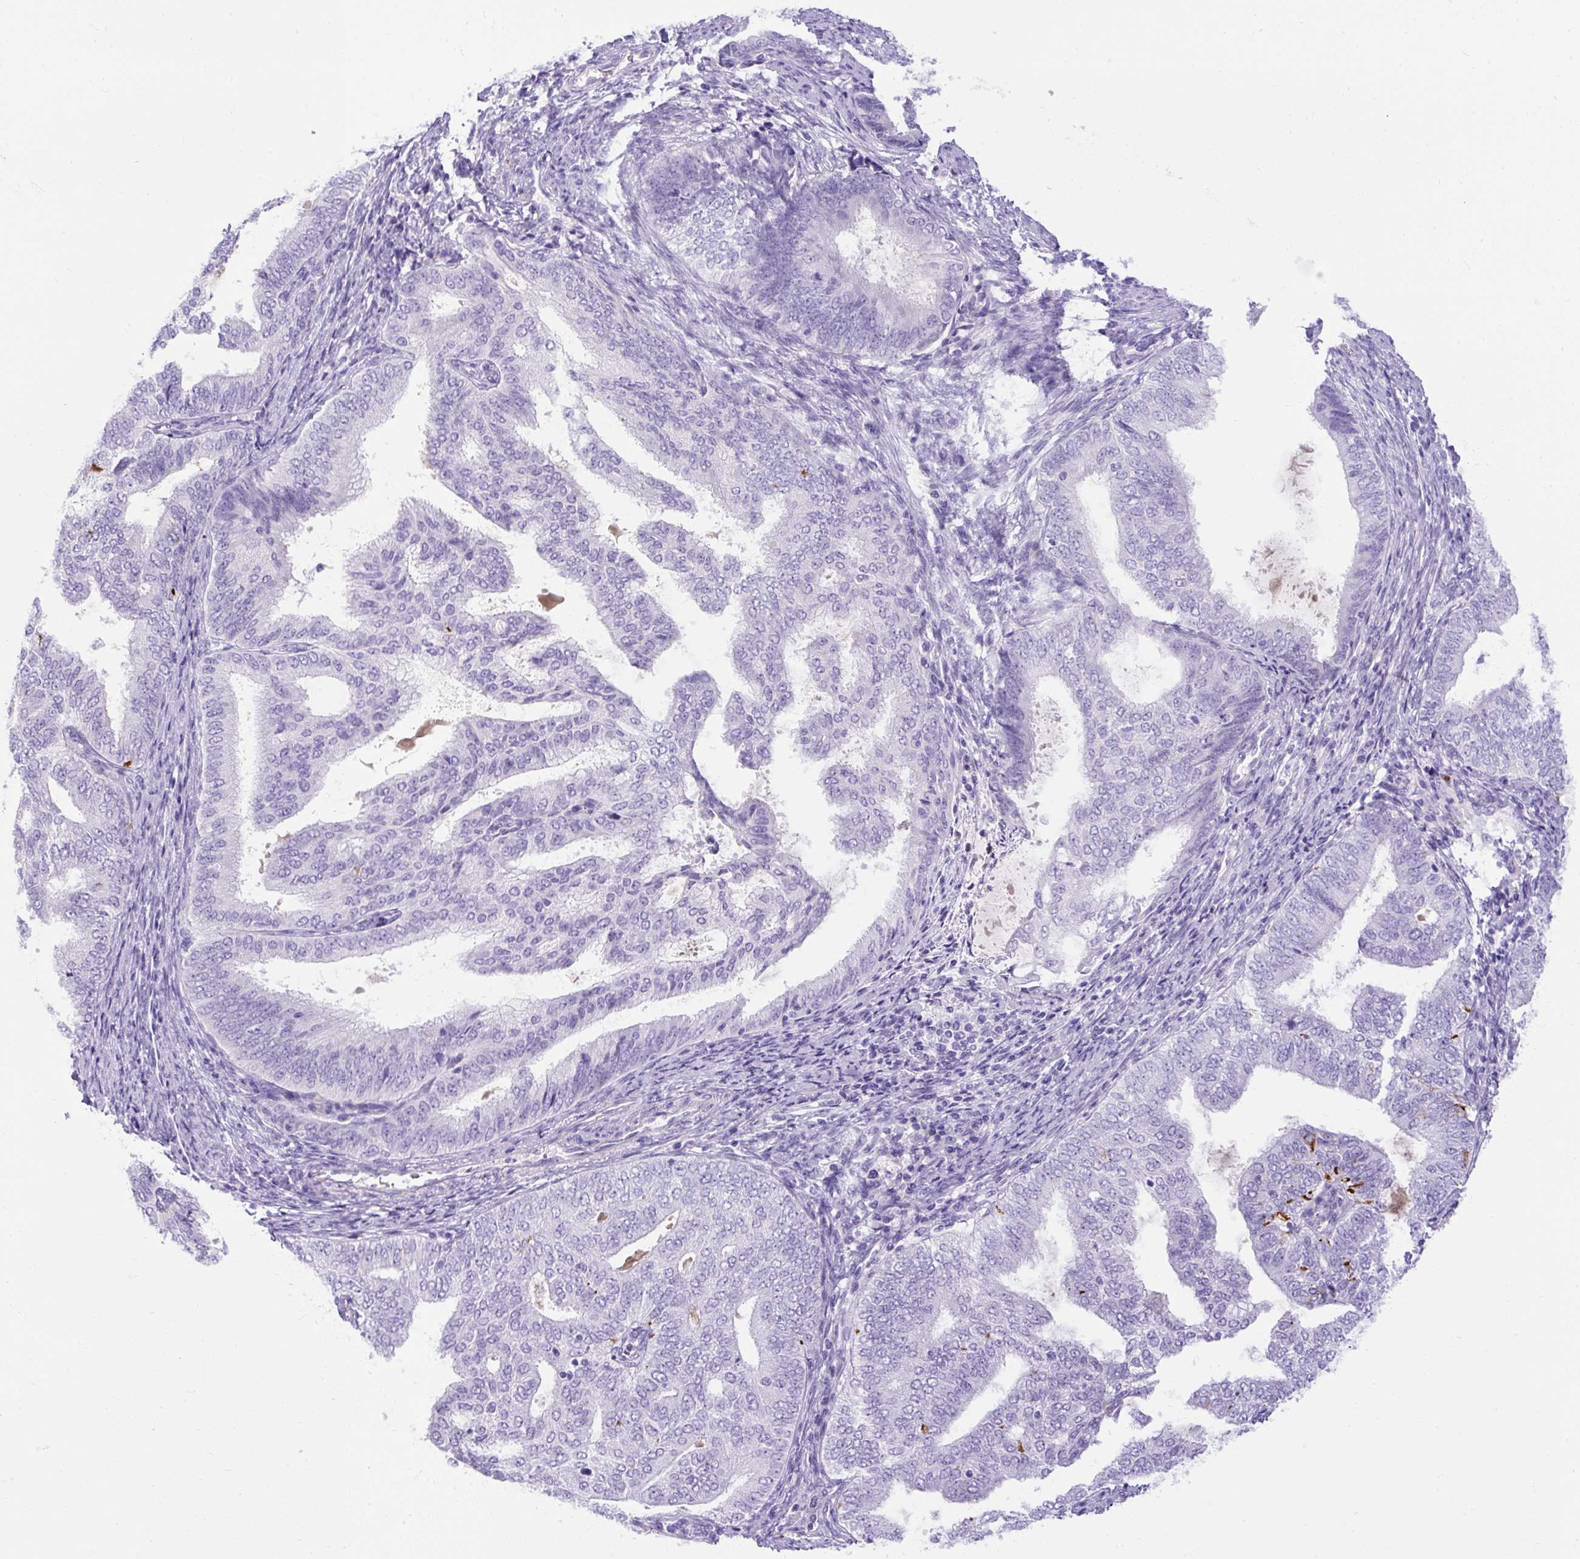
{"staining": {"intensity": "negative", "quantity": "none", "location": "none"}, "tissue": "endometrial cancer", "cell_type": "Tumor cells", "image_type": "cancer", "snomed": [{"axis": "morphology", "description": "Adenocarcinoma, NOS"}, {"axis": "topography", "description": "Endometrium"}], "caption": "Immunohistochemical staining of human endometrial adenocarcinoma reveals no significant positivity in tumor cells.", "gene": "SPTBN5", "patient": {"sex": "female", "age": 58}}